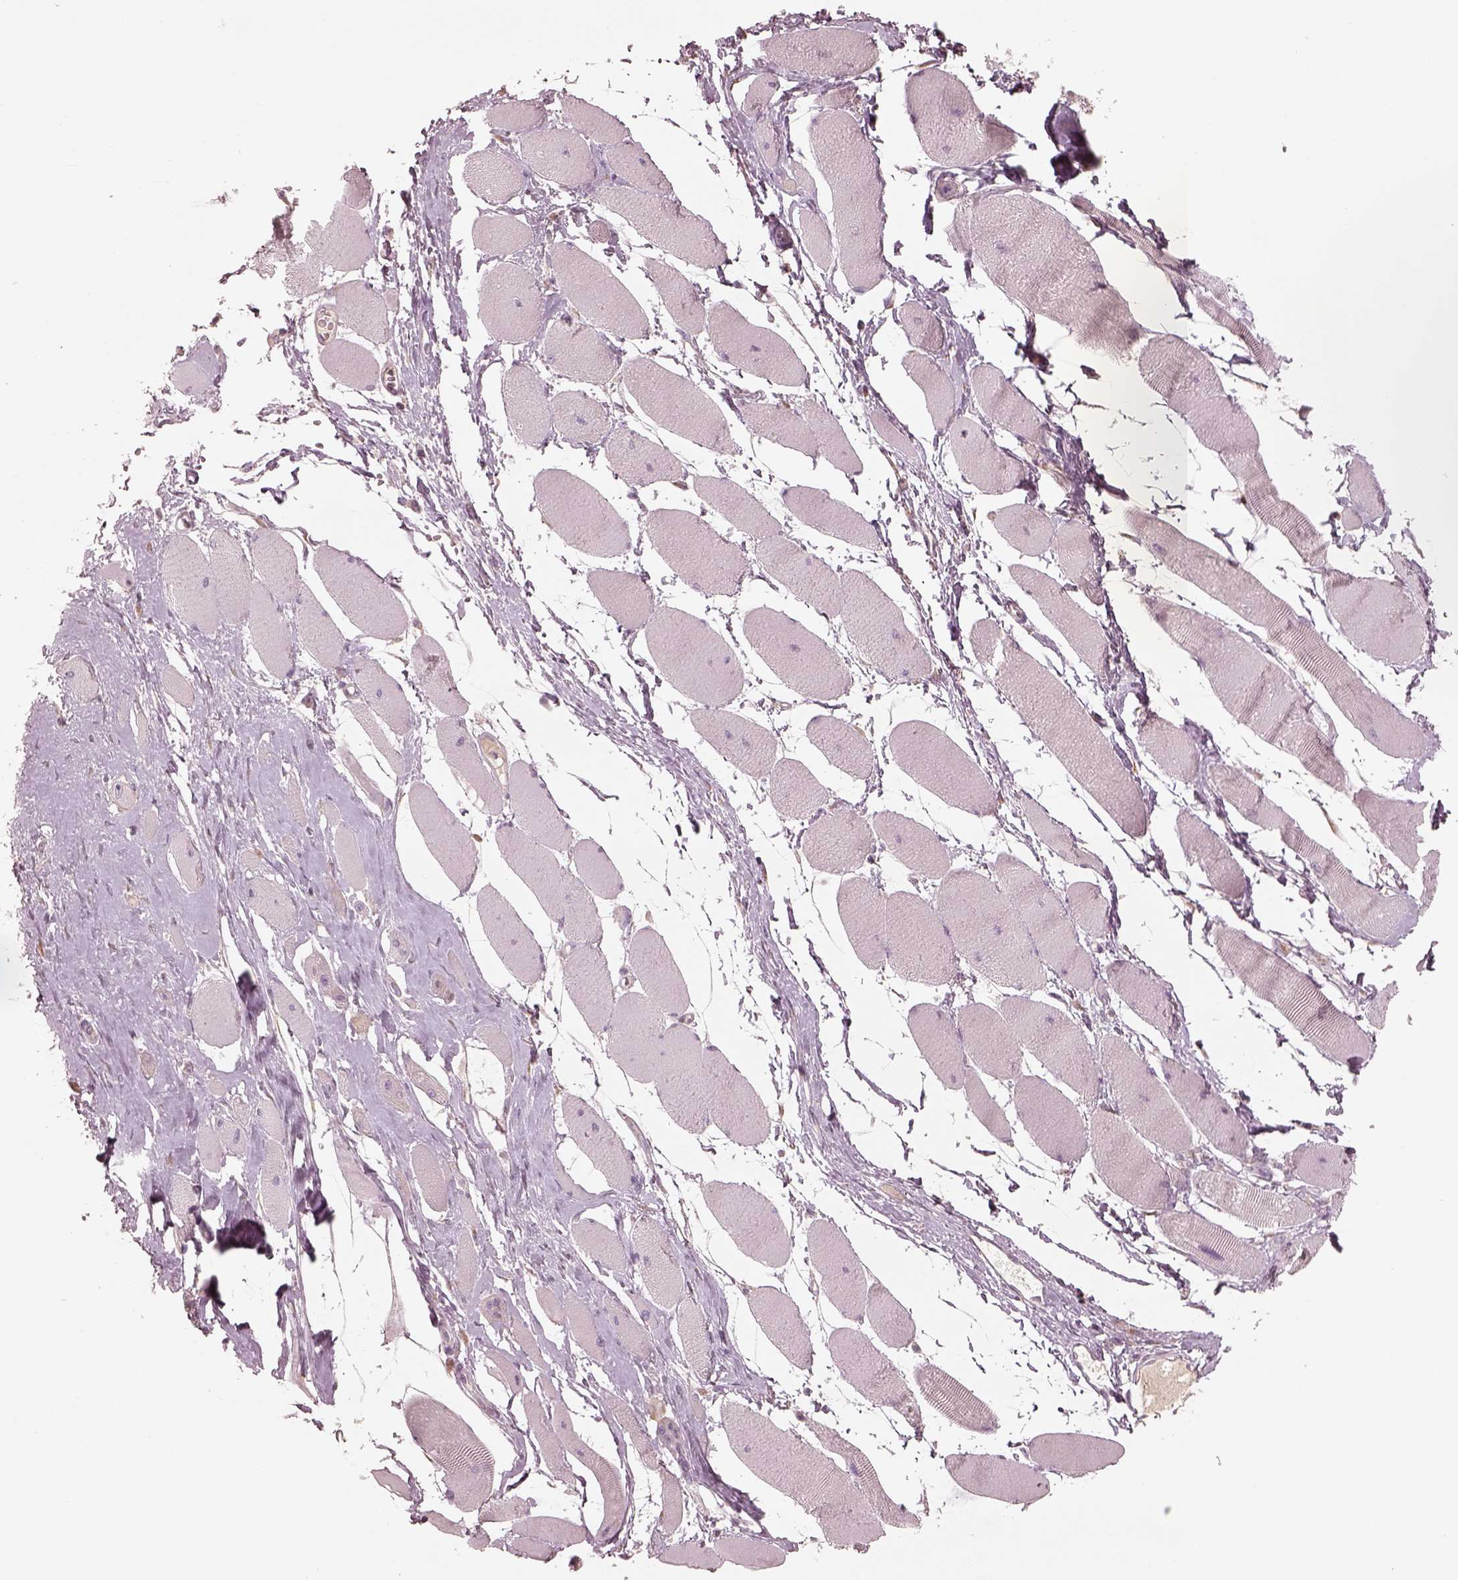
{"staining": {"intensity": "negative", "quantity": "none", "location": "none"}, "tissue": "skeletal muscle", "cell_type": "Myocytes", "image_type": "normal", "snomed": [{"axis": "morphology", "description": "Normal tissue, NOS"}, {"axis": "topography", "description": "Skeletal muscle"}], "caption": "The IHC image has no significant staining in myocytes of skeletal muscle.", "gene": "SDCBP2", "patient": {"sex": "female", "age": 75}}